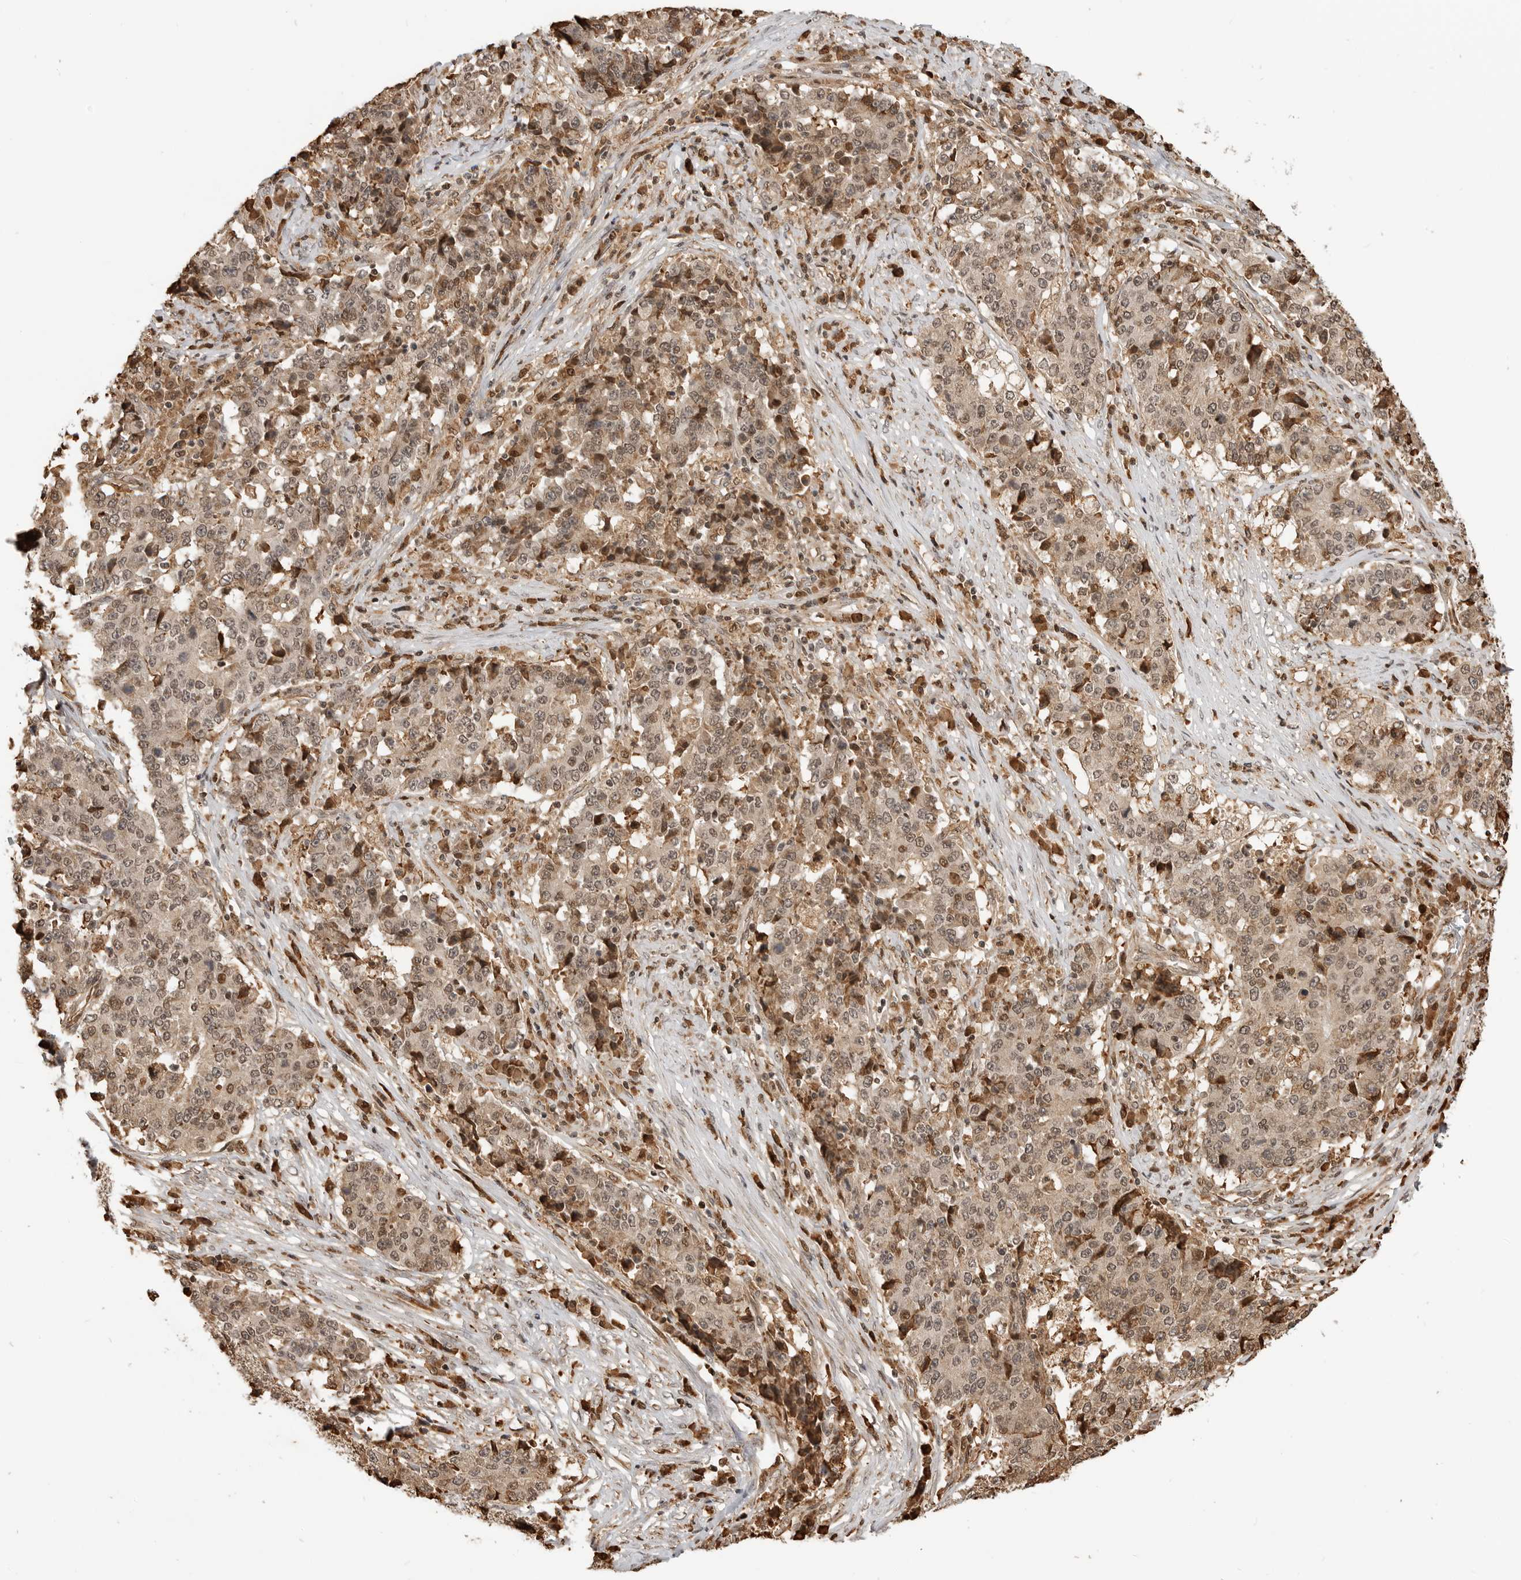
{"staining": {"intensity": "moderate", "quantity": ">75%", "location": "cytoplasmic/membranous,nuclear"}, "tissue": "stomach cancer", "cell_type": "Tumor cells", "image_type": "cancer", "snomed": [{"axis": "morphology", "description": "Adenocarcinoma, NOS"}, {"axis": "topography", "description": "Stomach"}], "caption": "Tumor cells exhibit moderate cytoplasmic/membranous and nuclear staining in about >75% of cells in adenocarcinoma (stomach). The staining was performed using DAB (3,3'-diaminobenzidine), with brown indicating positive protein expression. Nuclei are stained blue with hematoxylin.", "gene": "BMP2K", "patient": {"sex": "male", "age": 59}}